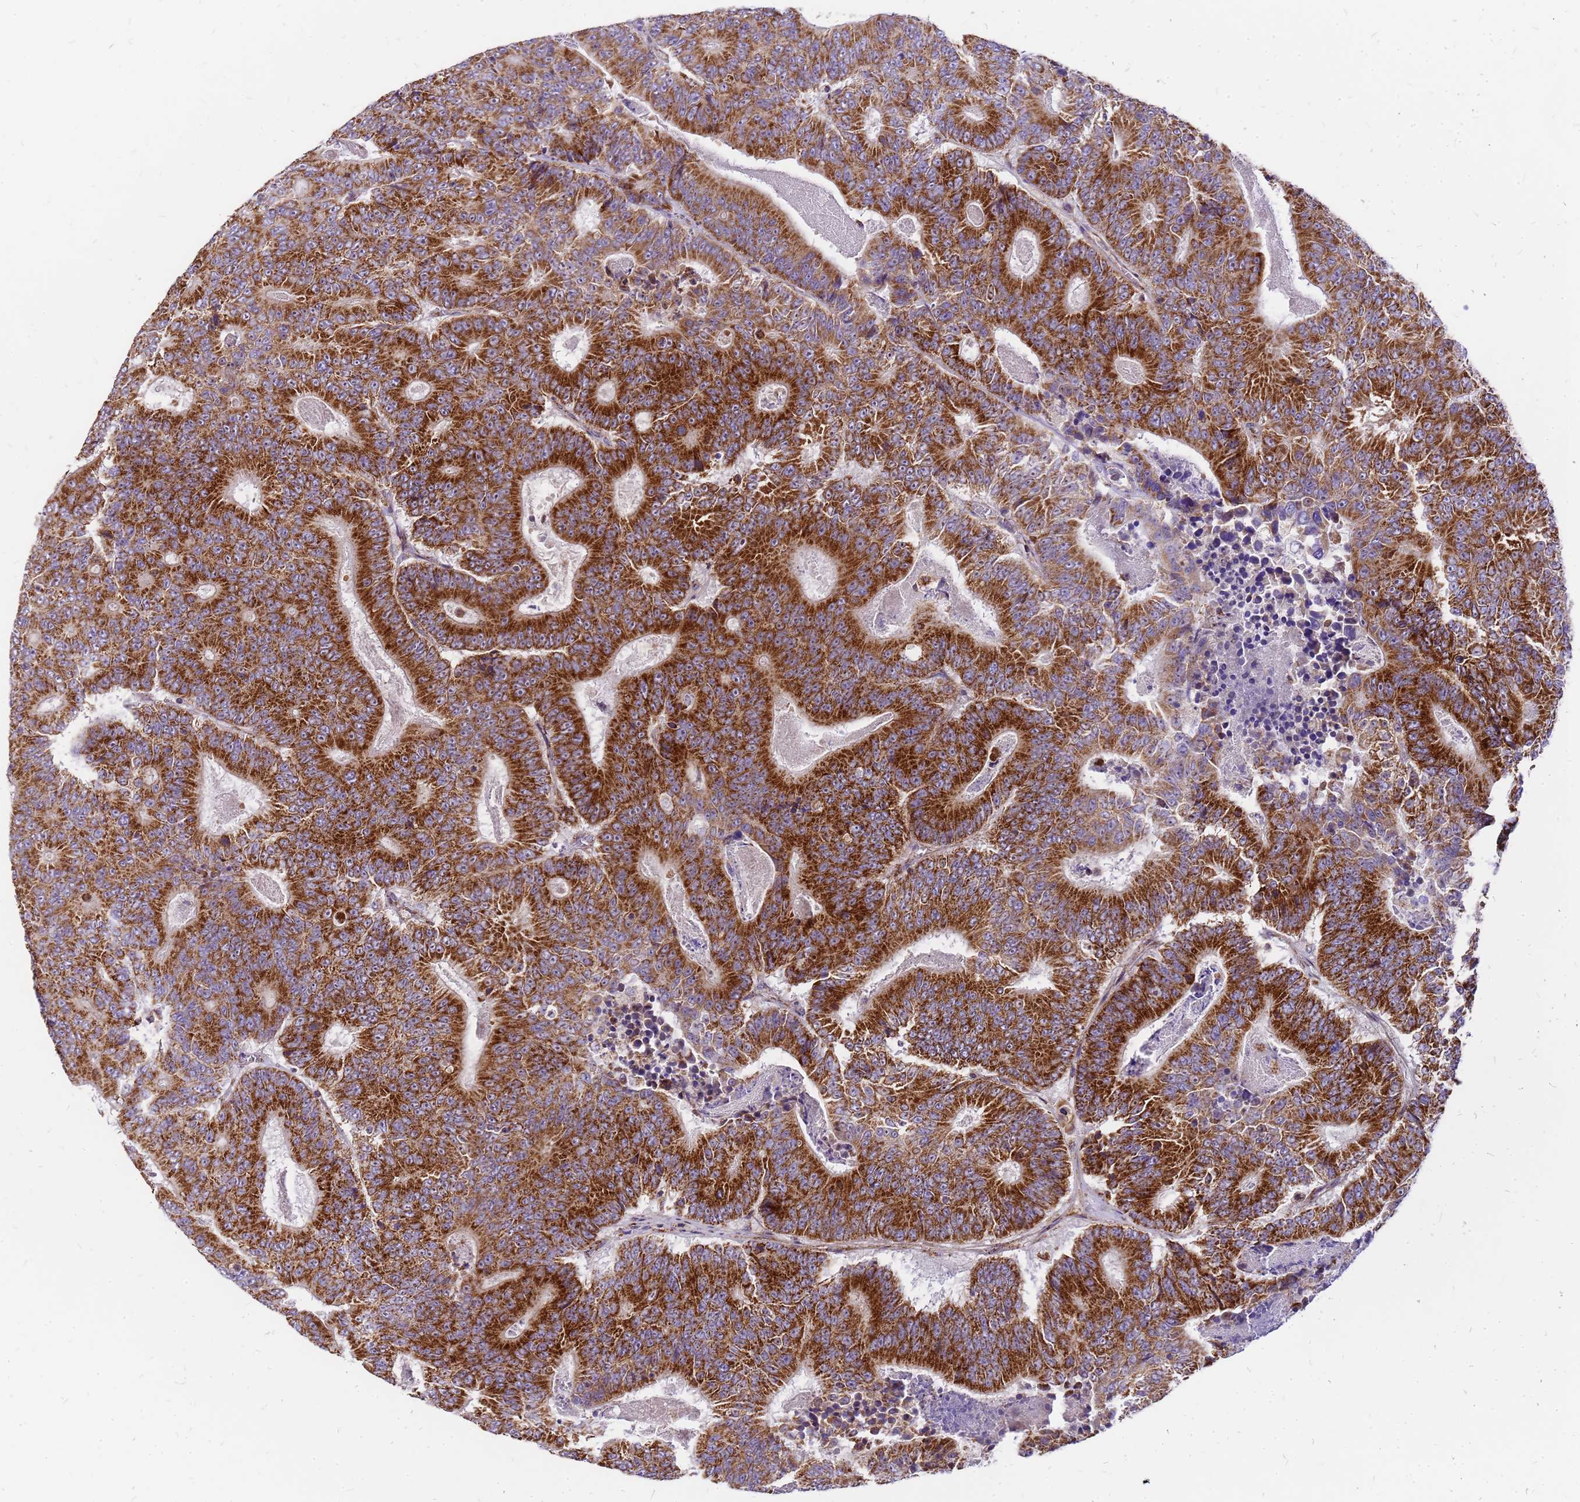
{"staining": {"intensity": "strong", "quantity": ">75%", "location": "cytoplasmic/membranous"}, "tissue": "colorectal cancer", "cell_type": "Tumor cells", "image_type": "cancer", "snomed": [{"axis": "morphology", "description": "Adenocarcinoma, NOS"}, {"axis": "topography", "description": "Colon"}], "caption": "Immunohistochemistry (IHC) photomicrograph of human colorectal cancer stained for a protein (brown), which exhibits high levels of strong cytoplasmic/membranous expression in approximately >75% of tumor cells.", "gene": "MRPS26", "patient": {"sex": "male", "age": 83}}